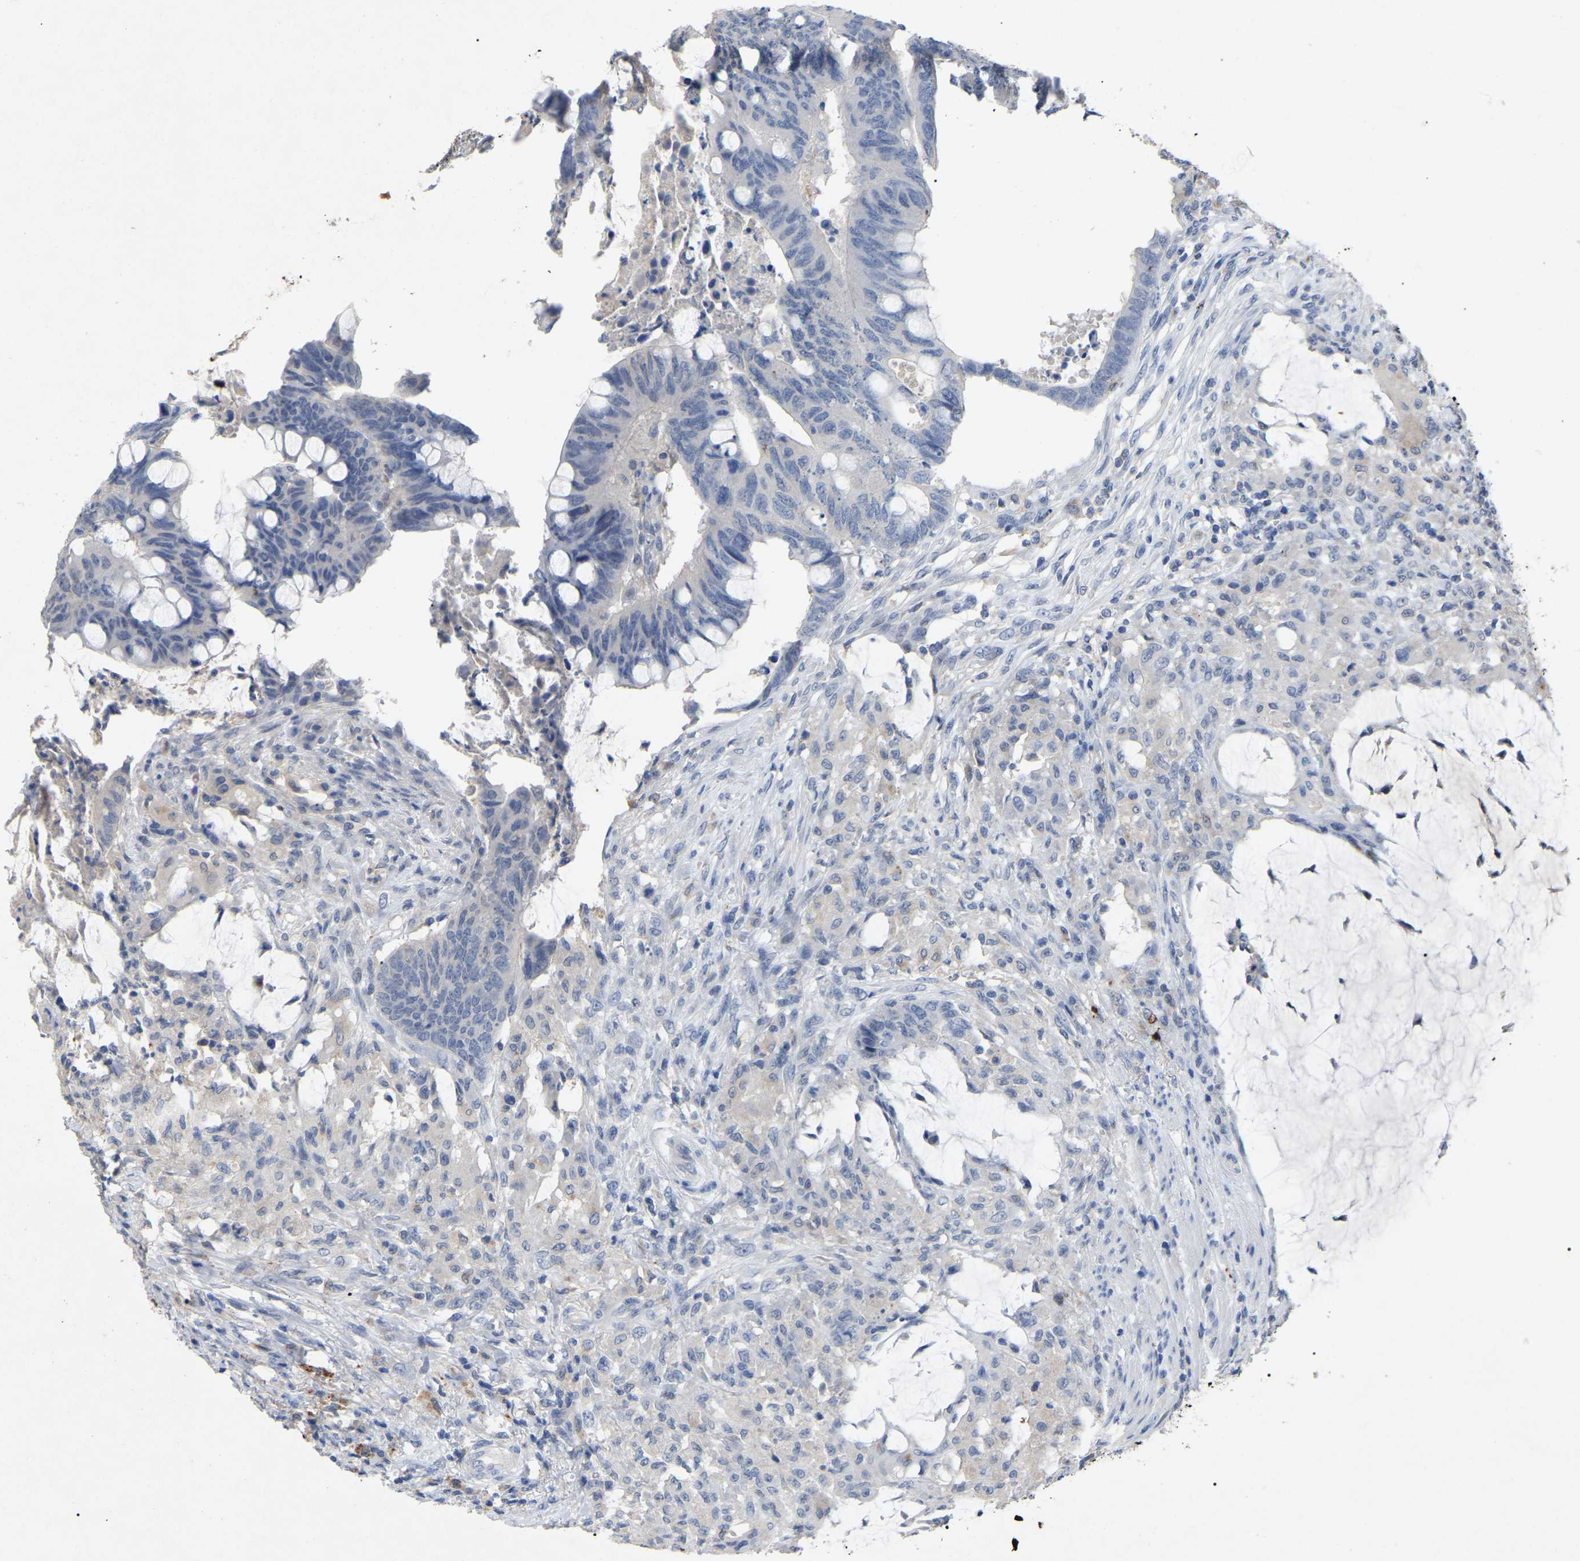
{"staining": {"intensity": "negative", "quantity": "none", "location": "none"}, "tissue": "colorectal cancer", "cell_type": "Tumor cells", "image_type": "cancer", "snomed": [{"axis": "morphology", "description": "Normal tissue, NOS"}, {"axis": "morphology", "description": "Adenocarcinoma, NOS"}, {"axis": "topography", "description": "Rectum"}, {"axis": "topography", "description": "Peripheral nerve tissue"}], "caption": "A photomicrograph of adenocarcinoma (colorectal) stained for a protein displays no brown staining in tumor cells.", "gene": "SMPD2", "patient": {"sex": "male", "age": 92}}